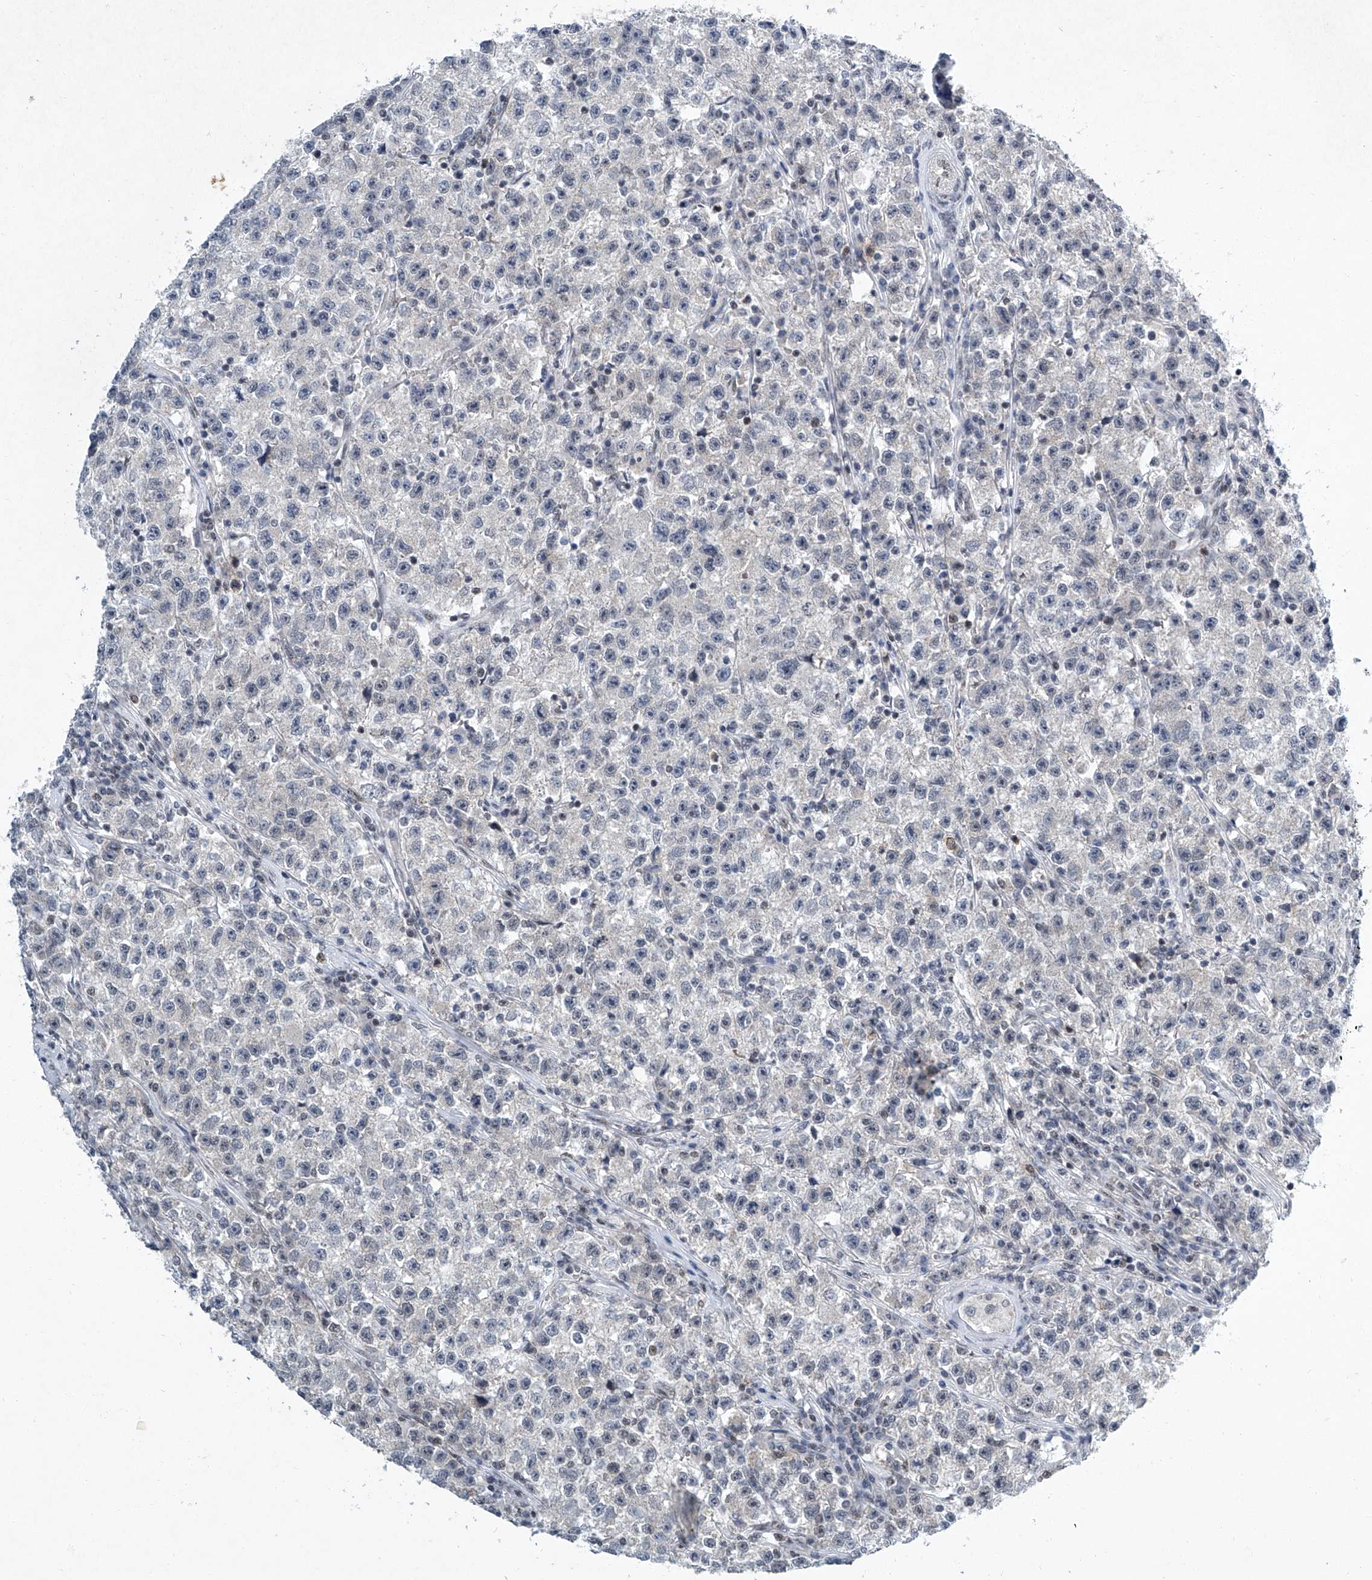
{"staining": {"intensity": "negative", "quantity": "none", "location": "none"}, "tissue": "testis cancer", "cell_type": "Tumor cells", "image_type": "cancer", "snomed": [{"axis": "morphology", "description": "Seminoma, NOS"}, {"axis": "topography", "description": "Testis"}], "caption": "This is a histopathology image of immunohistochemistry staining of testis cancer, which shows no staining in tumor cells.", "gene": "TFDP1", "patient": {"sex": "male", "age": 22}}